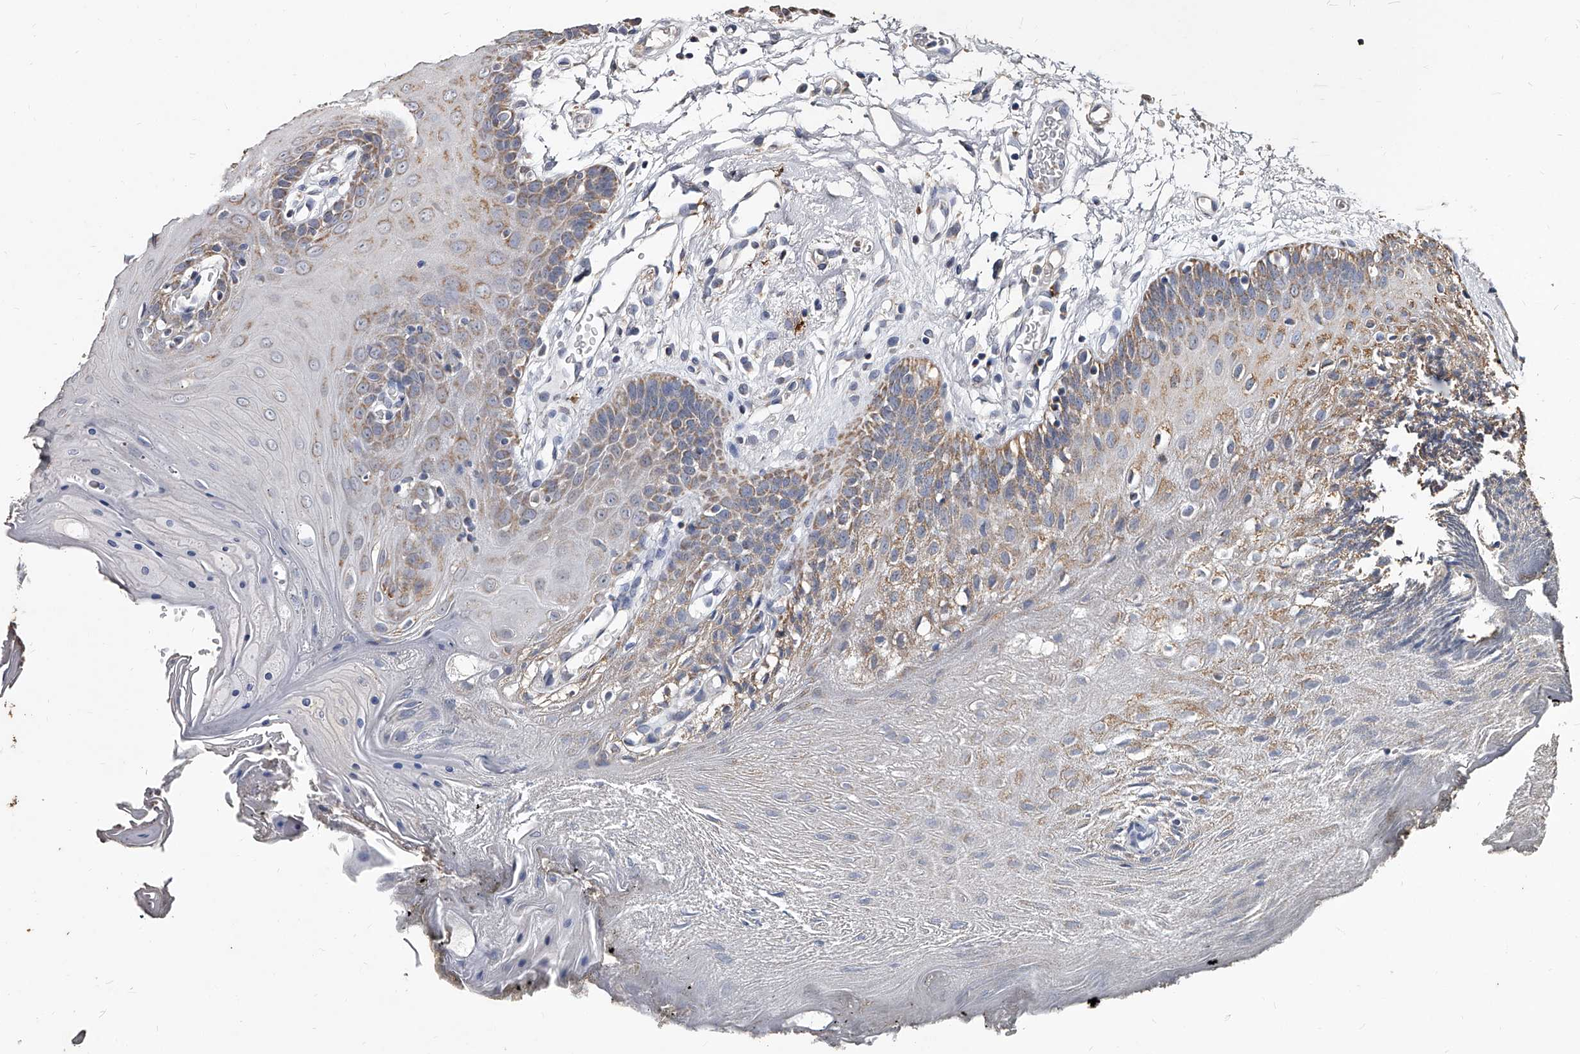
{"staining": {"intensity": "weak", "quantity": "25%-75%", "location": "cytoplasmic/membranous"}, "tissue": "oral mucosa", "cell_type": "Squamous epithelial cells", "image_type": "normal", "snomed": [{"axis": "morphology", "description": "Normal tissue, NOS"}, {"axis": "morphology", "description": "Squamous cell carcinoma, NOS"}, {"axis": "topography", "description": "Skeletal muscle"}, {"axis": "topography", "description": "Oral tissue"}, {"axis": "topography", "description": "Salivary gland"}, {"axis": "topography", "description": "Head-Neck"}], "caption": "Brown immunohistochemical staining in benign oral mucosa displays weak cytoplasmic/membranous positivity in approximately 25%-75% of squamous epithelial cells.", "gene": "GPR183", "patient": {"sex": "male", "age": 54}}